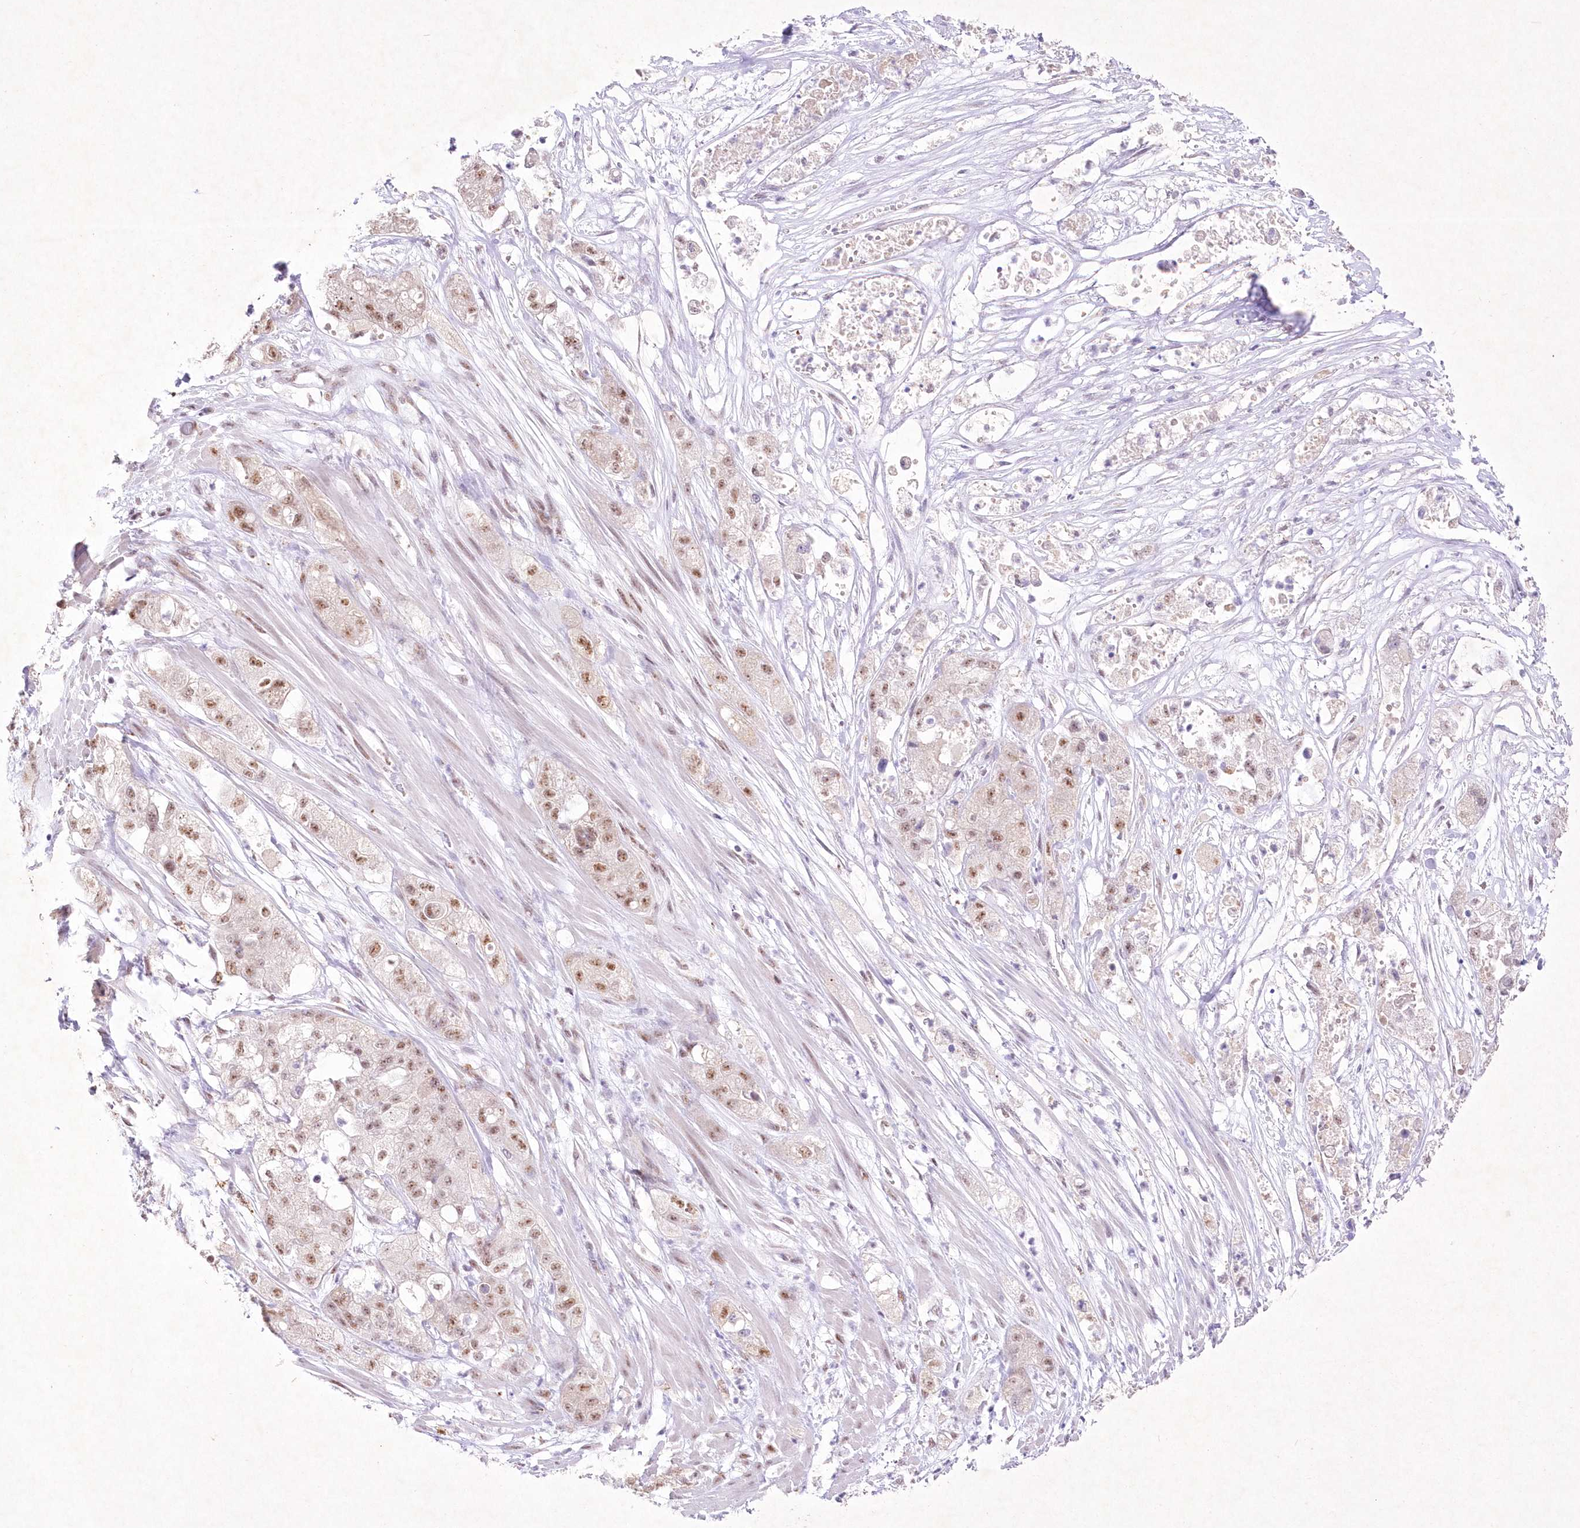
{"staining": {"intensity": "moderate", "quantity": ">75%", "location": "nuclear"}, "tissue": "pancreatic cancer", "cell_type": "Tumor cells", "image_type": "cancer", "snomed": [{"axis": "morphology", "description": "Adenocarcinoma, NOS"}, {"axis": "topography", "description": "Pancreas"}], "caption": "This histopathology image reveals immunohistochemistry staining of human pancreatic cancer, with medium moderate nuclear expression in approximately >75% of tumor cells.", "gene": "RBM27", "patient": {"sex": "female", "age": 78}}